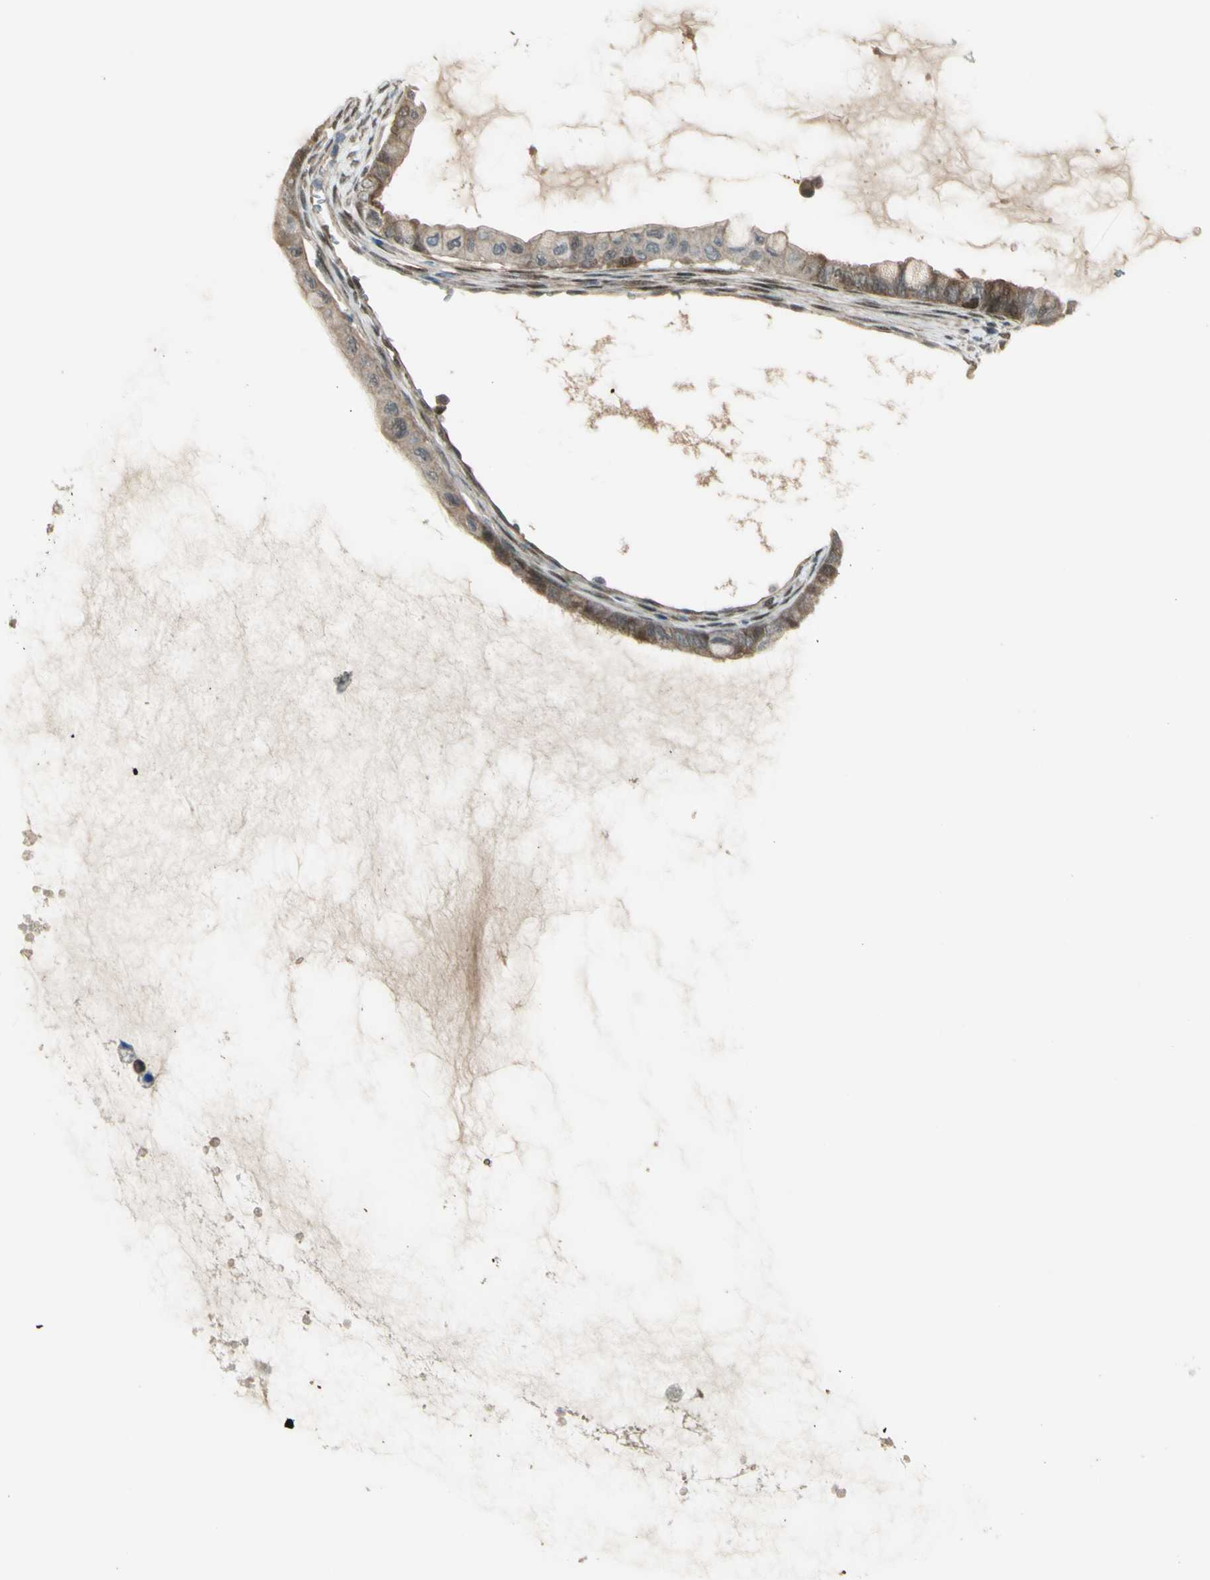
{"staining": {"intensity": "weak", "quantity": ">75%", "location": "cytoplasmic/membranous"}, "tissue": "ovarian cancer", "cell_type": "Tumor cells", "image_type": "cancer", "snomed": [{"axis": "morphology", "description": "Cystadenocarcinoma, mucinous, NOS"}, {"axis": "topography", "description": "Ovary"}], "caption": "This micrograph demonstrates ovarian cancer (mucinous cystadenocarcinoma) stained with IHC to label a protein in brown. The cytoplasmic/membranous of tumor cells show weak positivity for the protein. Nuclei are counter-stained blue.", "gene": "YWHAQ", "patient": {"sex": "female", "age": 80}}